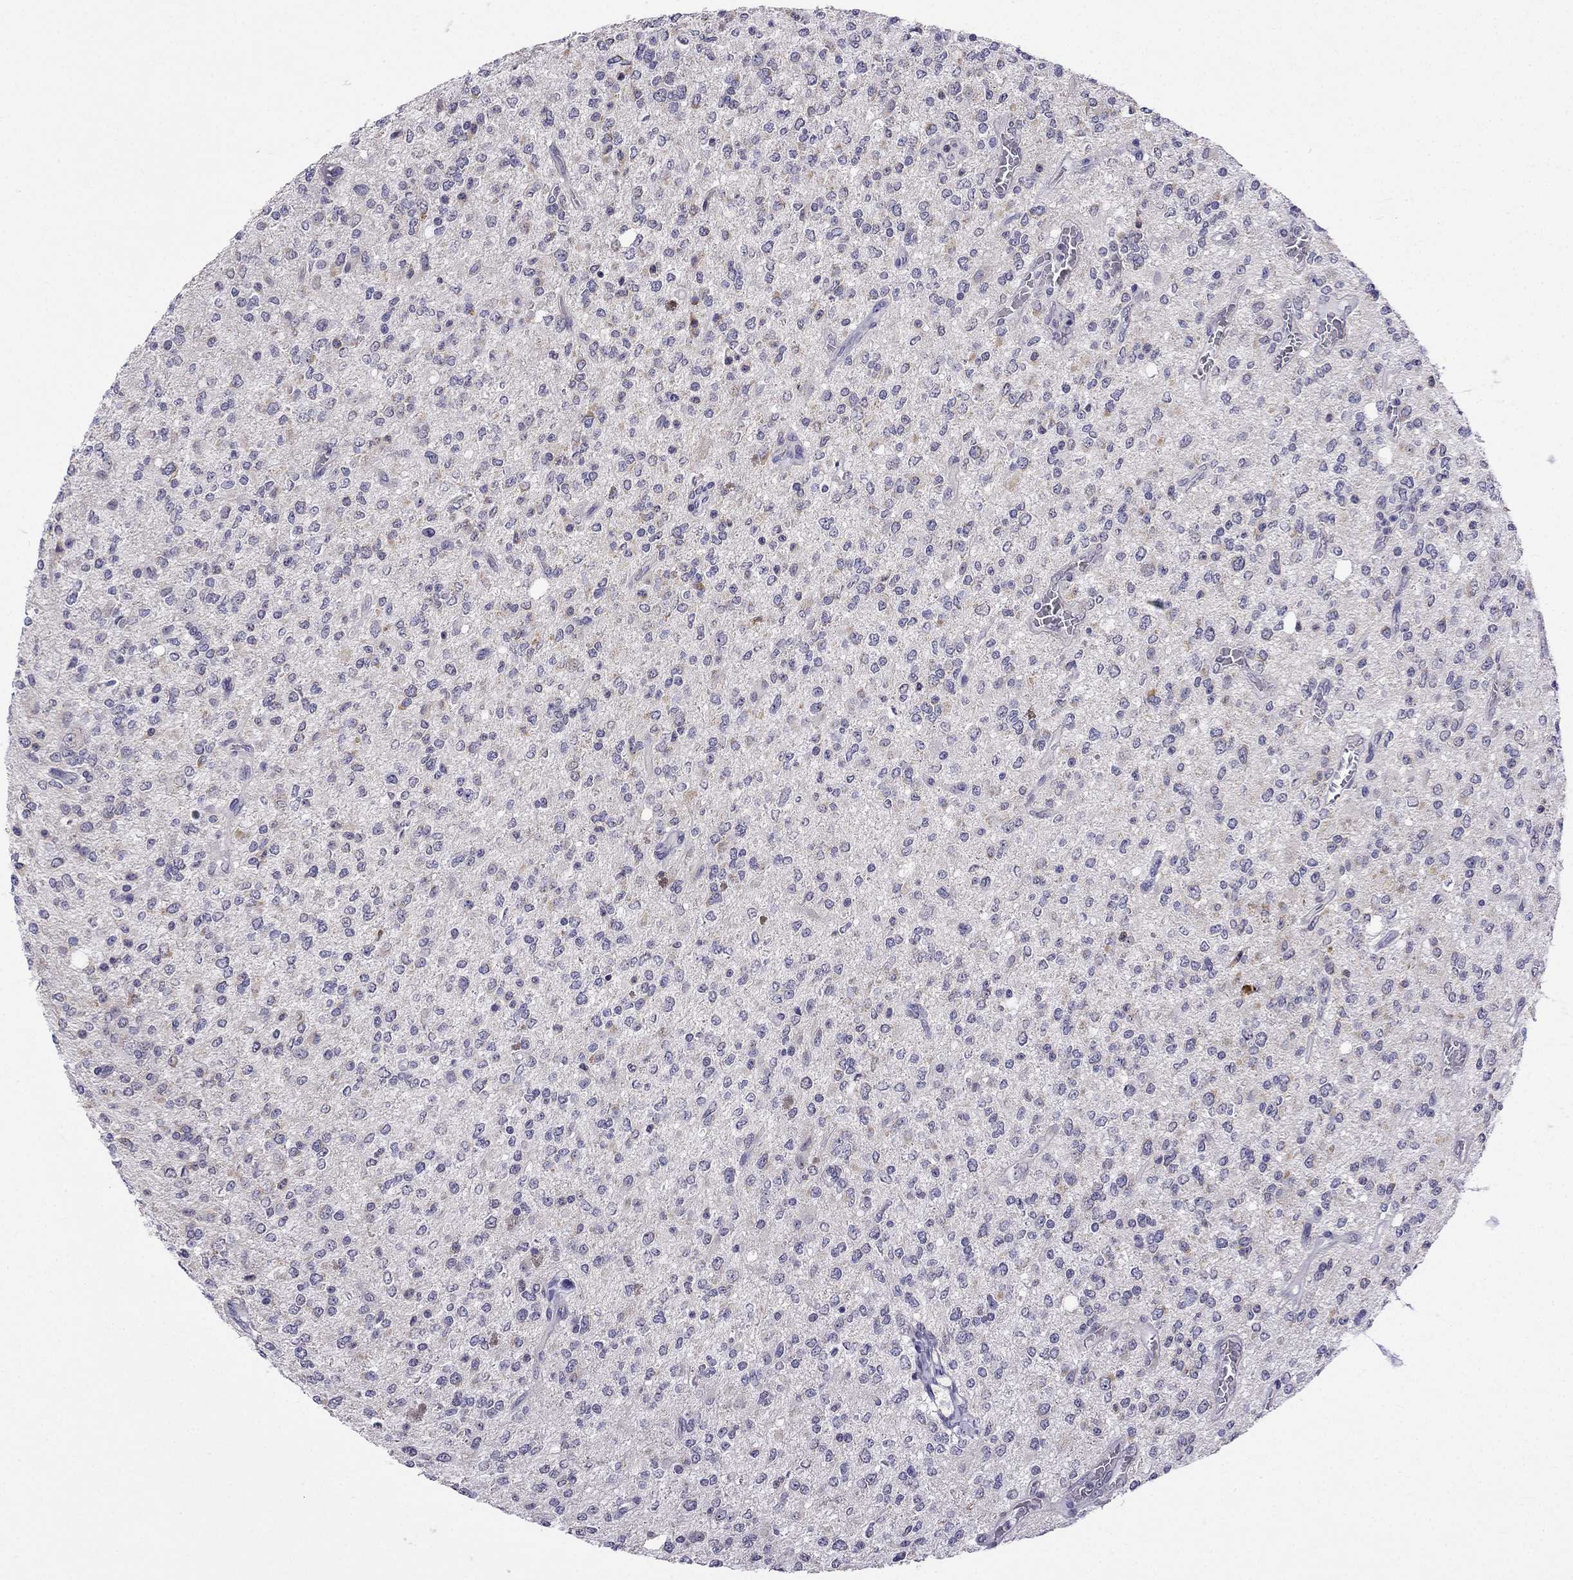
{"staining": {"intensity": "negative", "quantity": "none", "location": "none"}, "tissue": "glioma", "cell_type": "Tumor cells", "image_type": "cancer", "snomed": [{"axis": "morphology", "description": "Glioma, malignant, Low grade"}, {"axis": "topography", "description": "Brain"}], "caption": "This is a image of immunohistochemistry staining of low-grade glioma (malignant), which shows no positivity in tumor cells.", "gene": "C5orf49", "patient": {"sex": "male", "age": 67}}